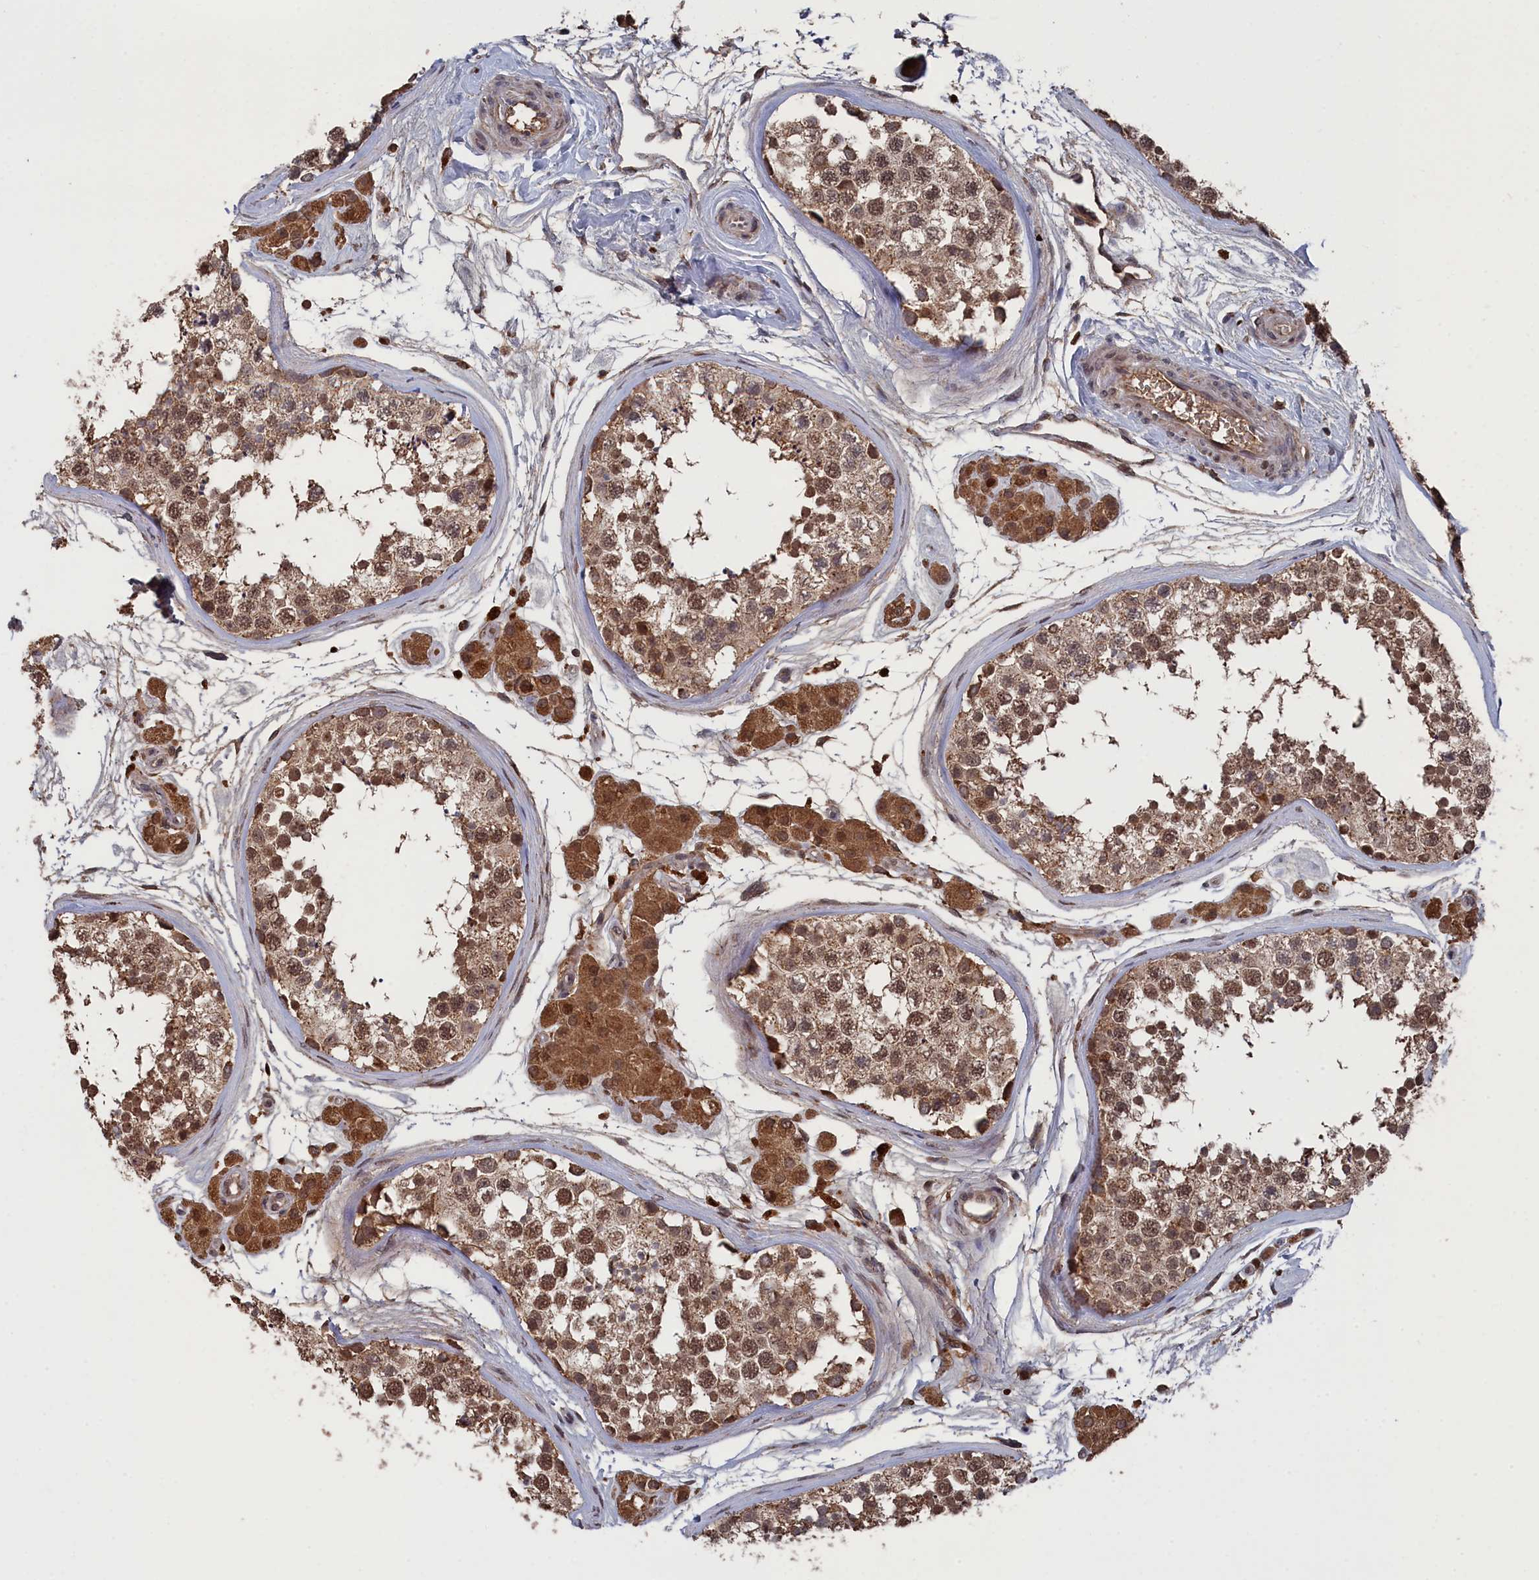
{"staining": {"intensity": "moderate", "quantity": ">75%", "location": "cytoplasmic/membranous,nuclear"}, "tissue": "testis", "cell_type": "Cells in seminiferous ducts", "image_type": "normal", "snomed": [{"axis": "morphology", "description": "Normal tissue, NOS"}, {"axis": "topography", "description": "Testis"}], "caption": "Immunohistochemistry (IHC) micrograph of unremarkable testis: testis stained using immunohistochemistry demonstrates medium levels of moderate protein expression localized specifically in the cytoplasmic/membranous,nuclear of cells in seminiferous ducts, appearing as a cytoplasmic/membranous,nuclear brown color.", "gene": "CEACAM21", "patient": {"sex": "male", "age": 56}}